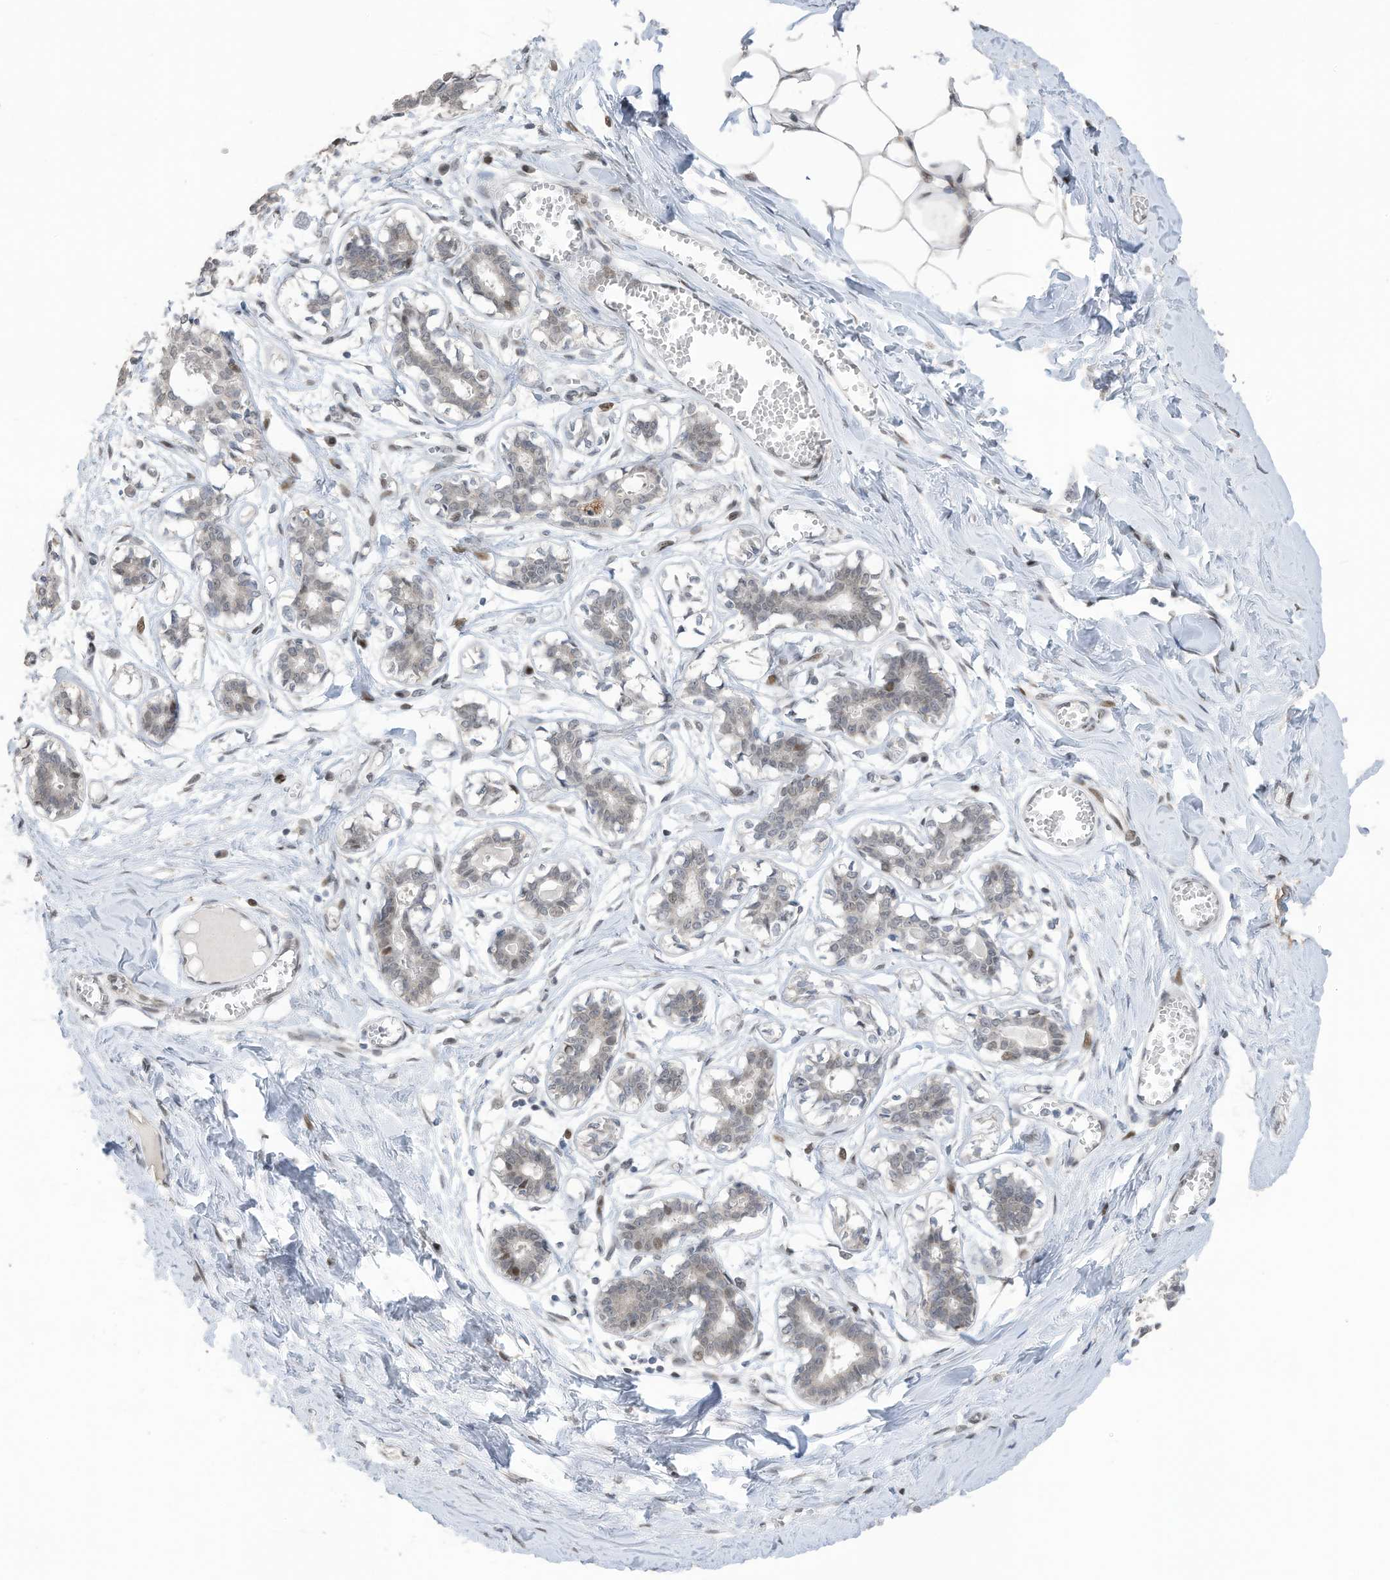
{"staining": {"intensity": "weak", "quantity": ">75%", "location": "cytoplasmic/membranous"}, "tissue": "breast", "cell_type": "Adipocytes", "image_type": "normal", "snomed": [{"axis": "morphology", "description": "Normal tissue, NOS"}, {"axis": "topography", "description": "Breast"}], "caption": "This photomicrograph shows IHC staining of normal human breast, with low weak cytoplasmic/membranous positivity in approximately >75% of adipocytes.", "gene": "RABL3", "patient": {"sex": "female", "age": 27}}